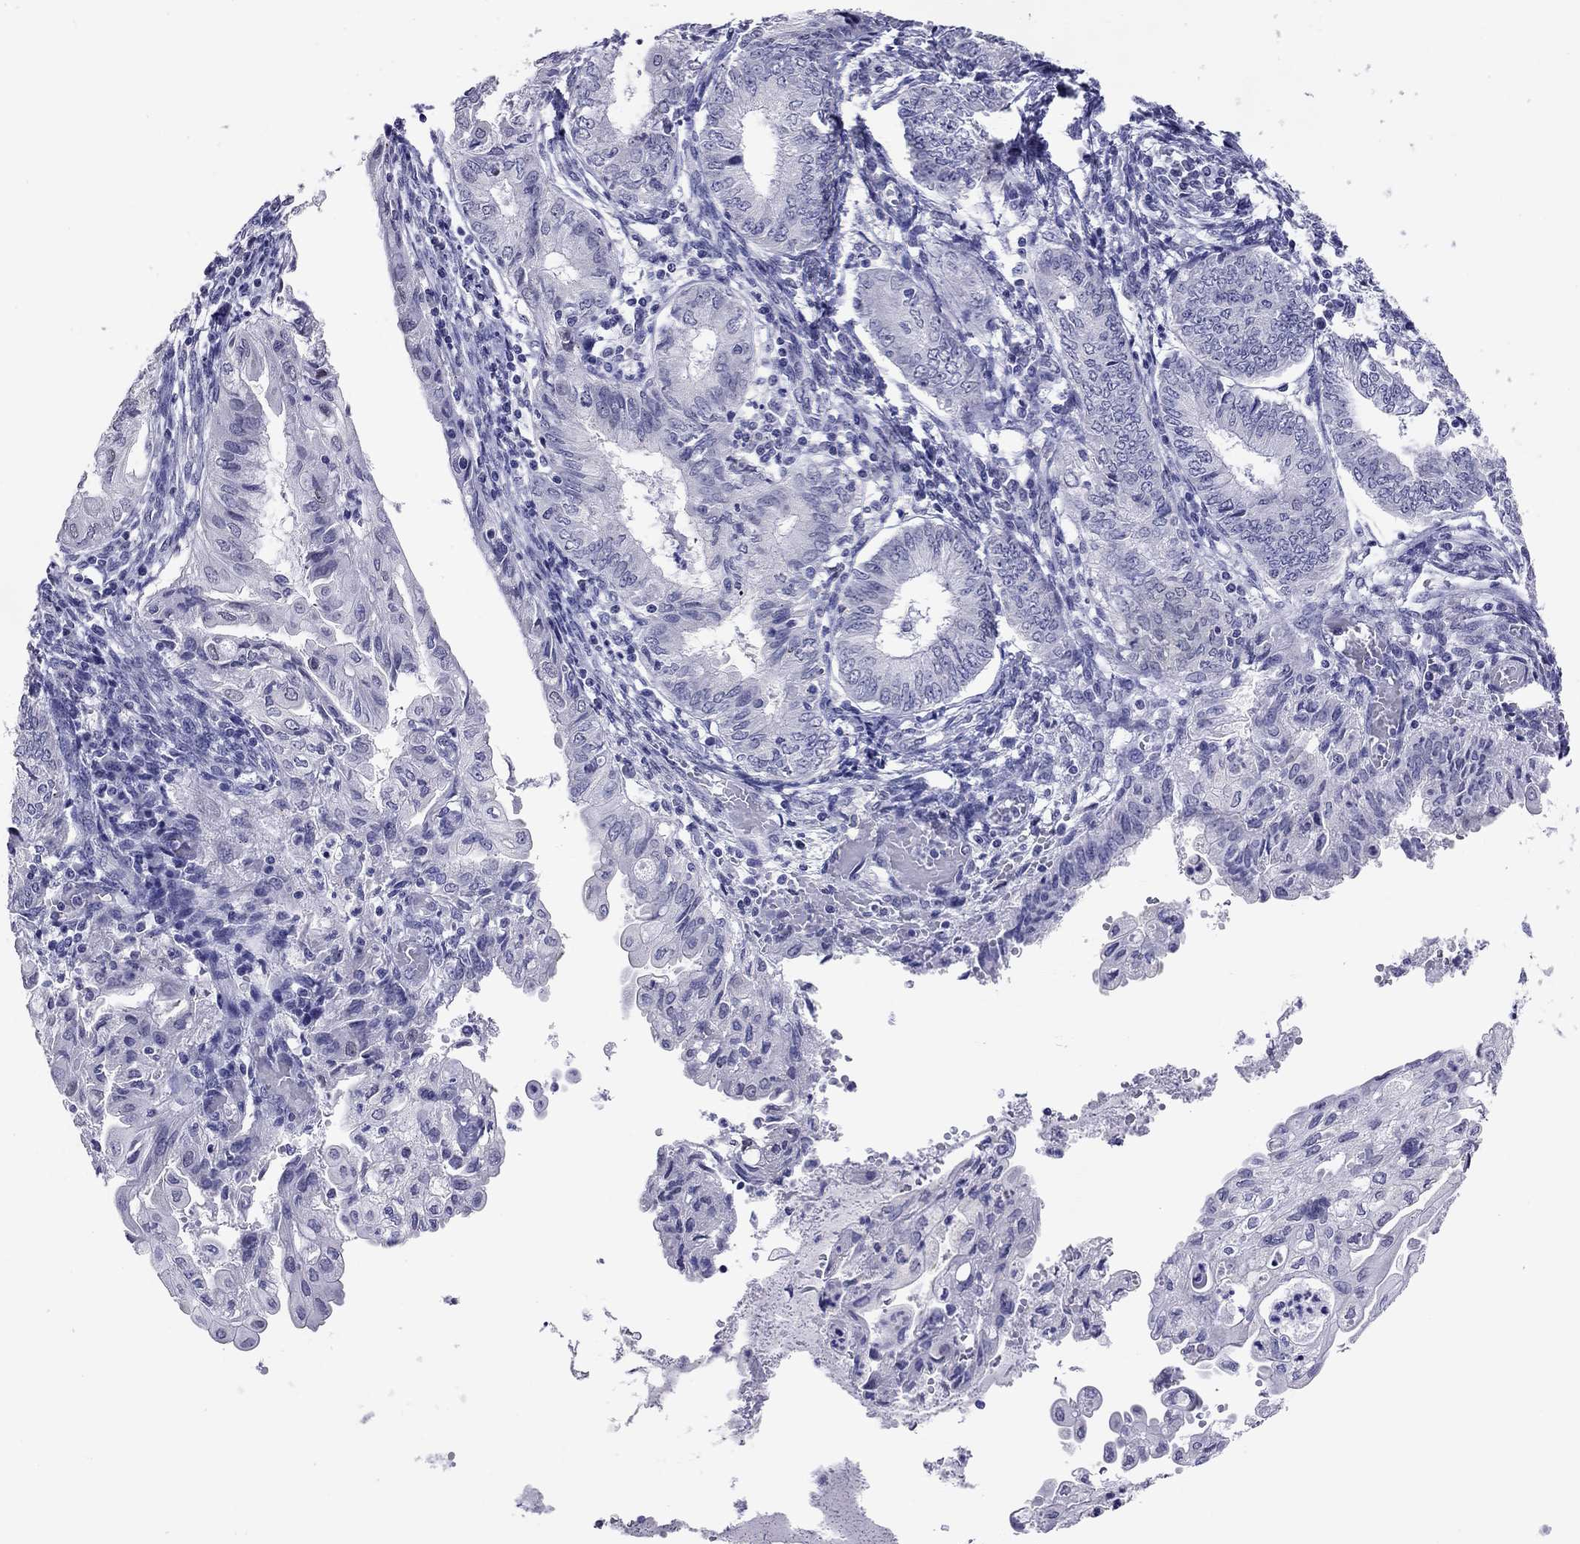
{"staining": {"intensity": "negative", "quantity": "none", "location": "none"}, "tissue": "endometrial cancer", "cell_type": "Tumor cells", "image_type": "cancer", "snomed": [{"axis": "morphology", "description": "Adenocarcinoma, NOS"}, {"axis": "topography", "description": "Endometrium"}], "caption": "Tumor cells are negative for protein expression in human endometrial adenocarcinoma.", "gene": "ARMC12", "patient": {"sex": "female", "age": 68}}